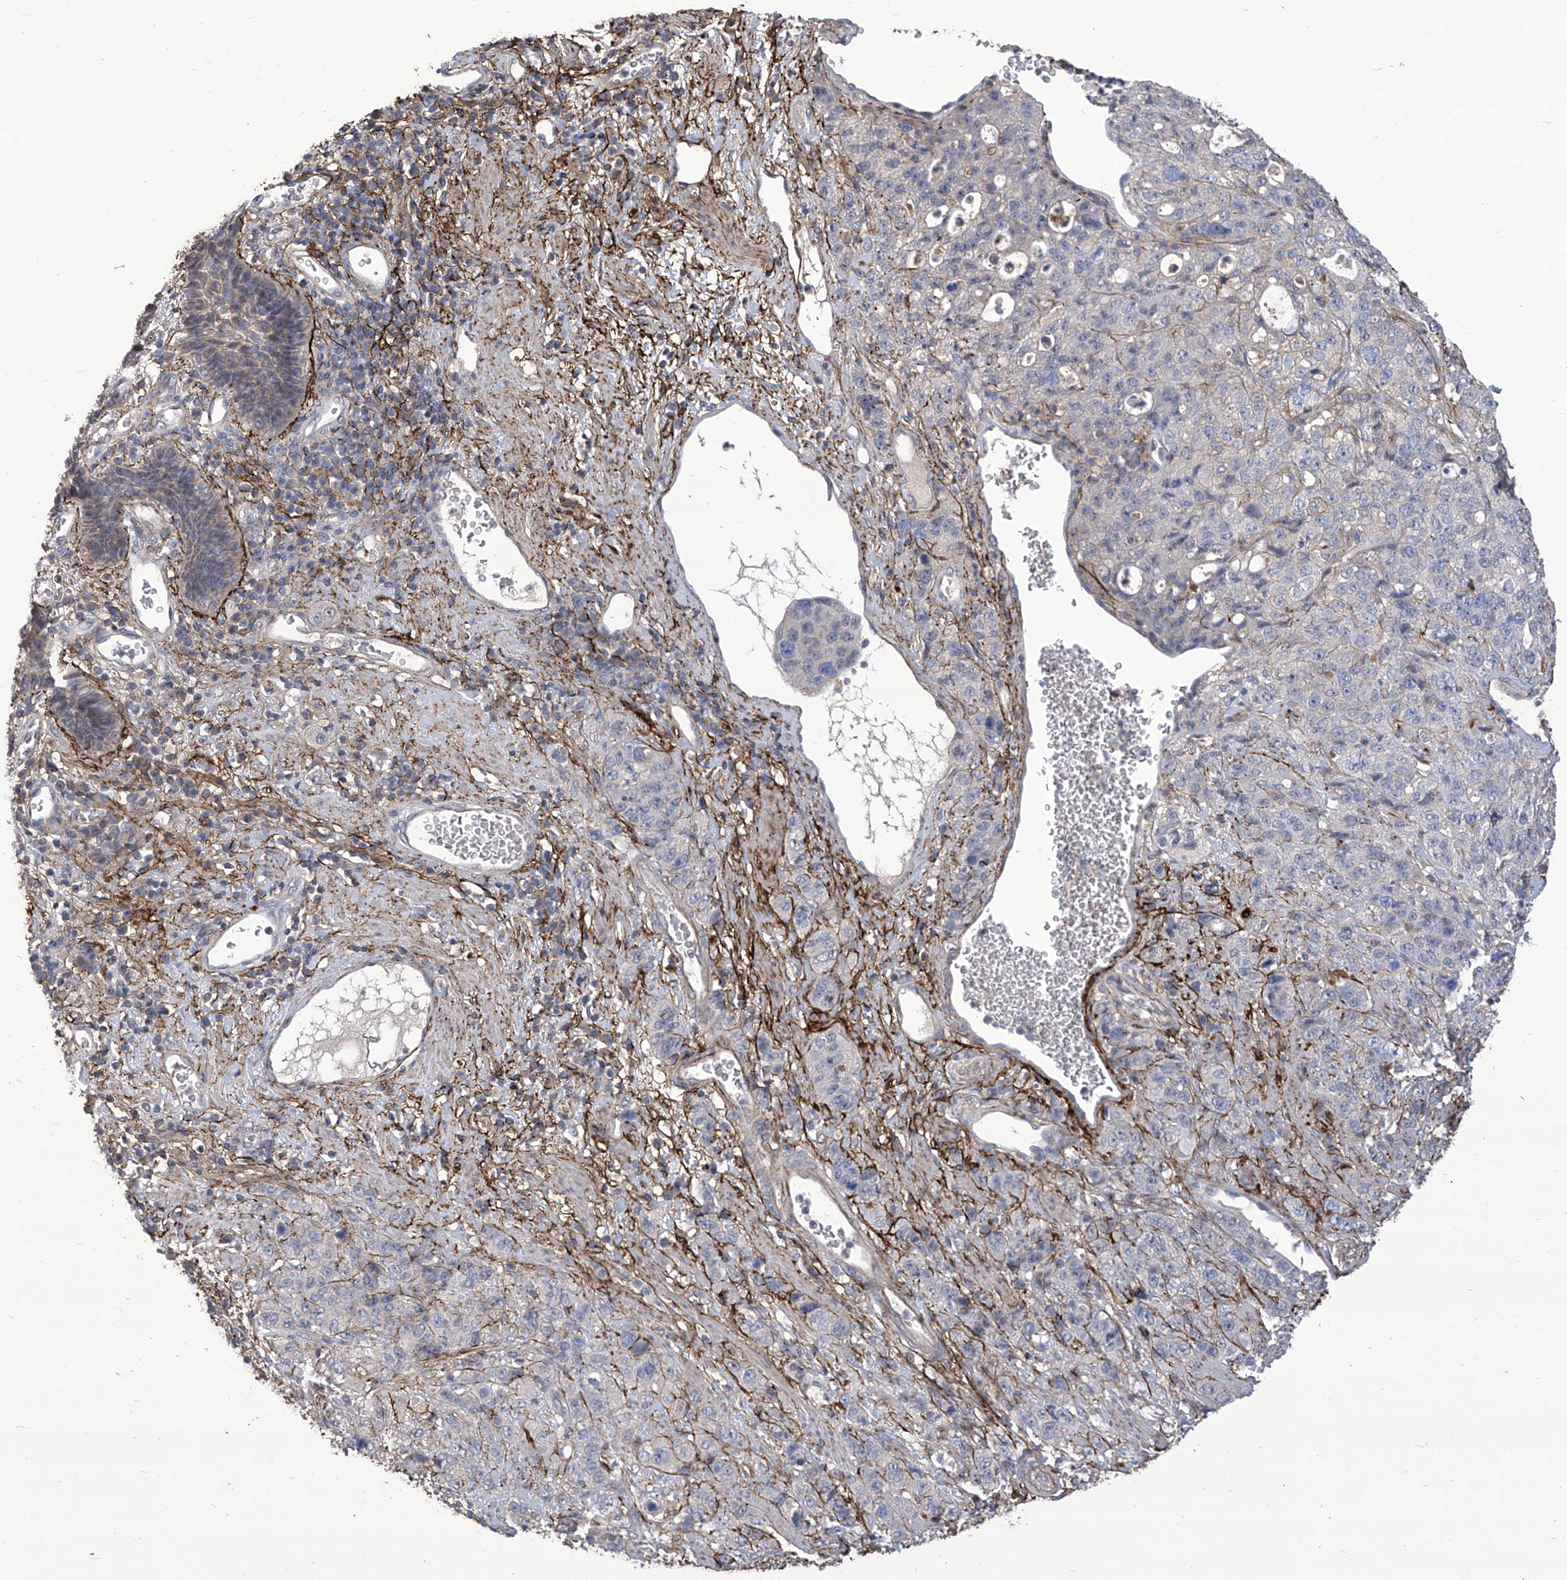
{"staining": {"intensity": "negative", "quantity": "none", "location": "none"}, "tissue": "stomach cancer", "cell_type": "Tumor cells", "image_type": "cancer", "snomed": [{"axis": "morphology", "description": "Adenocarcinoma, NOS"}, {"axis": "topography", "description": "Stomach"}], "caption": "This is an IHC histopathology image of stomach cancer (adenocarcinoma). There is no positivity in tumor cells.", "gene": "TXNIP", "patient": {"sex": "male", "age": 48}}